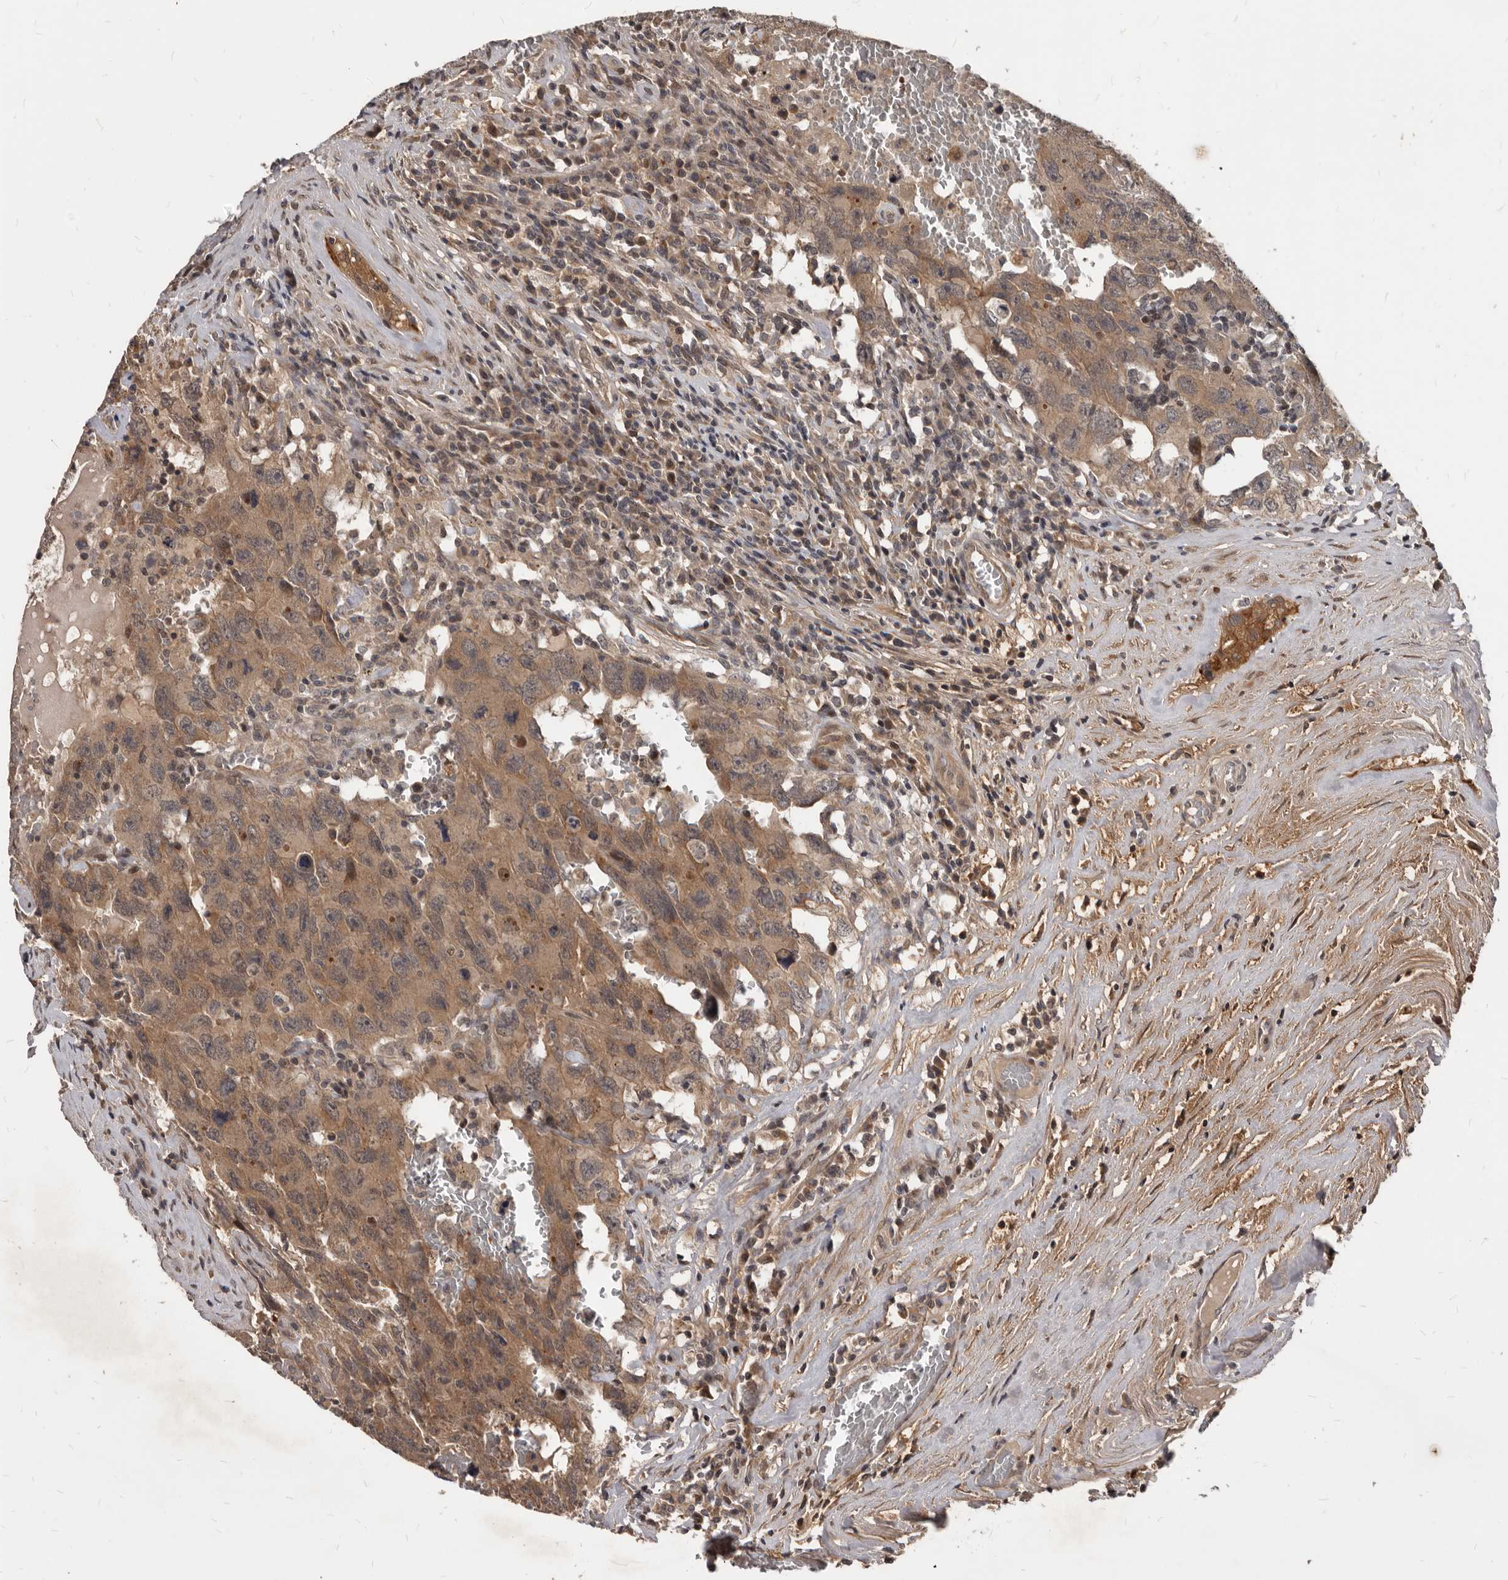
{"staining": {"intensity": "moderate", "quantity": ">75%", "location": "cytoplasmic/membranous"}, "tissue": "testis cancer", "cell_type": "Tumor cells", "image_type": "cancer", "snomed": [{"axis": "morphology", "description": "Carcinoma, Embryonal, NOS"}, {"axis": "topography", "description": "Testis"}], "caption": "The micrograph demonstrates immunohistochemical staining of testis embryonal carcinoma. There is moderate cytoplasmic/membranous staining is present in approximately >75% of tumor cells. (DAB (3,3'-diaminobenzidine) IHC, brown staining for protein, blue staining for nuclei).", "gene": "GABPB2", "patient": {"sex": "male", "age": 26}}